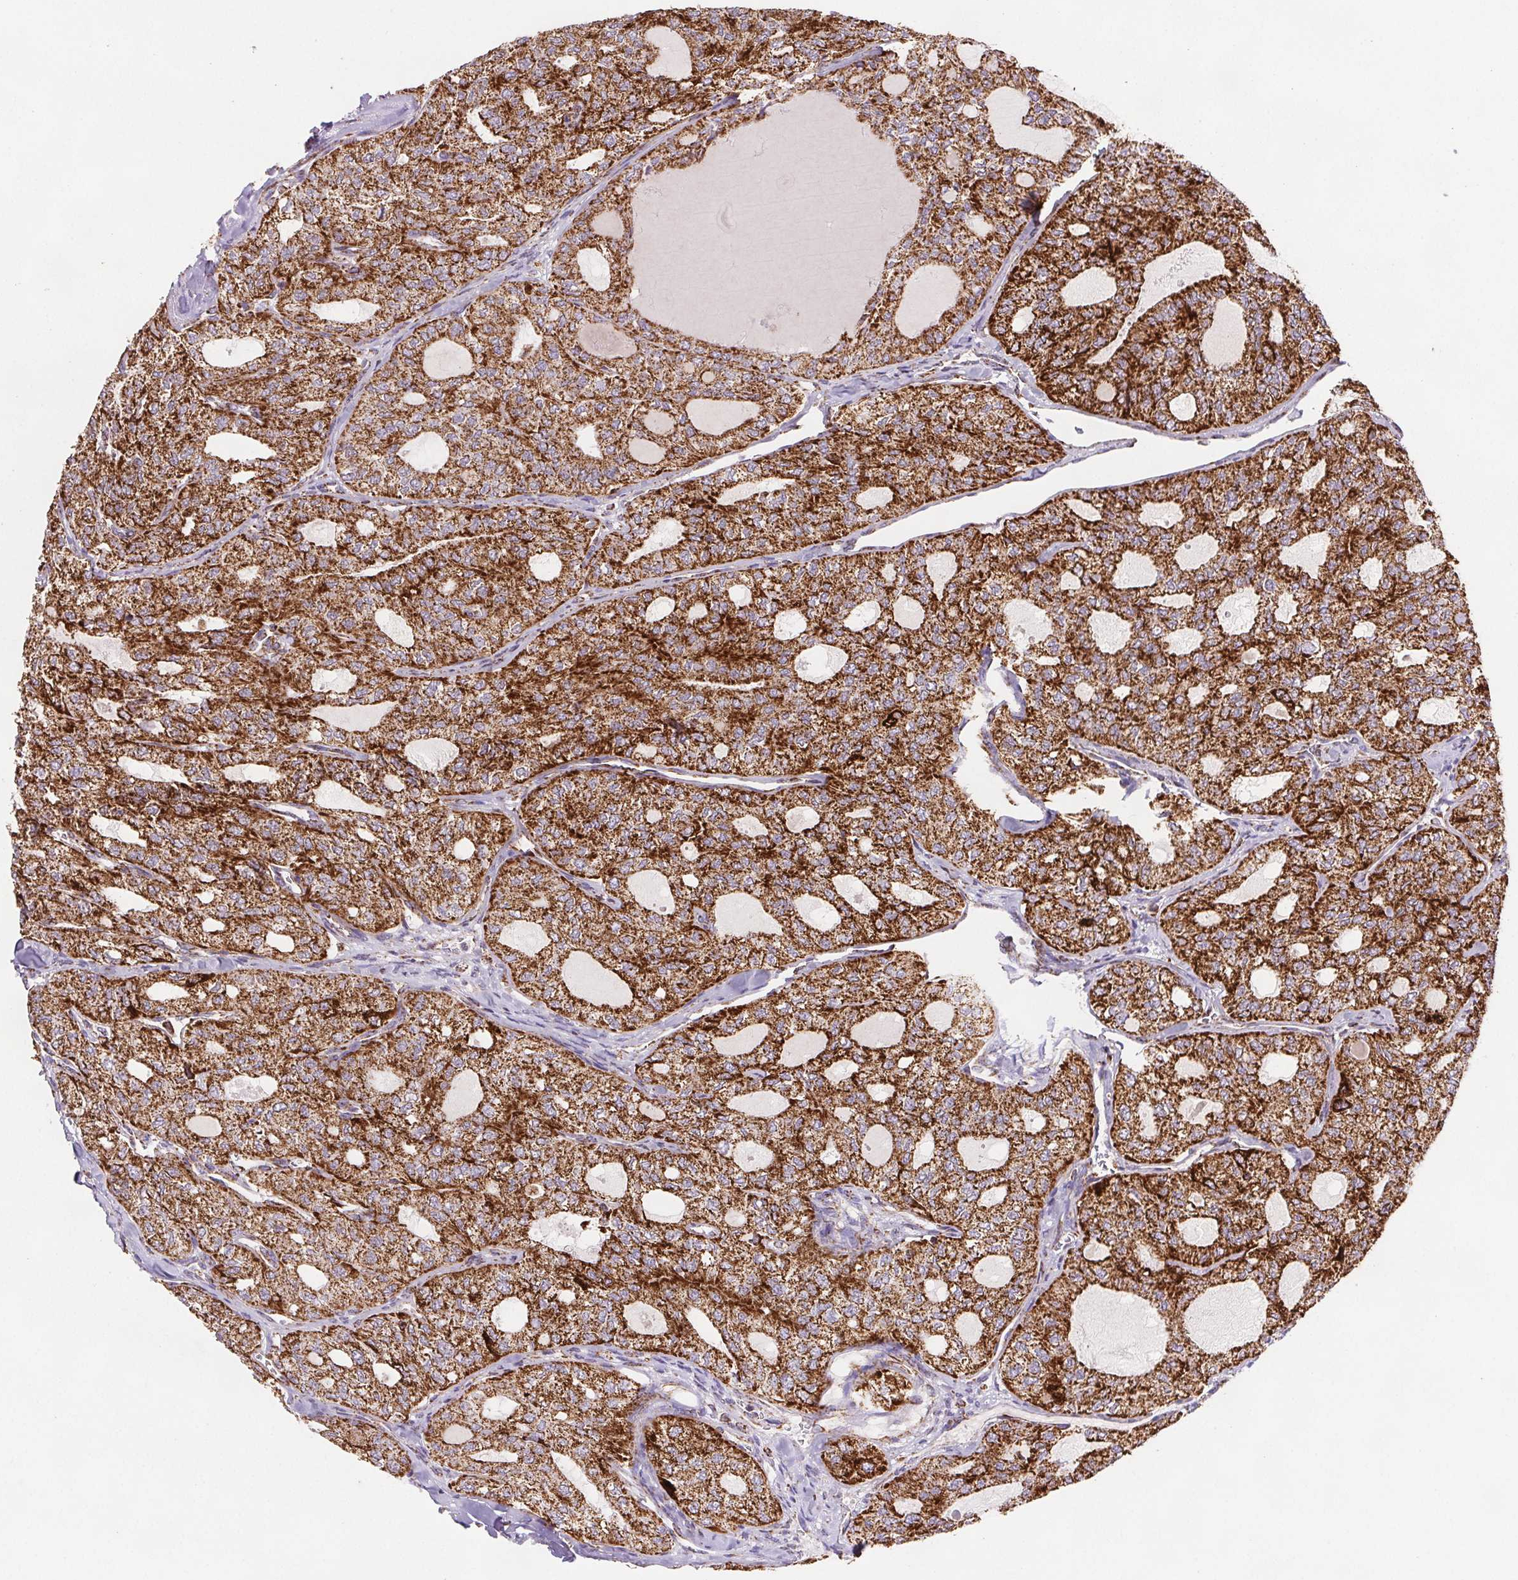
{"staining": {"intensity": "strong", "quantity": ">75%", "location": "cytoplasmic/membranous"}, "tissue": "thyroid cancer", "cell_type": "Tumor cells", "image_type": "cancer", "snomed": [{"axis": "morphology", "description": "Follicular adenoma carcinoma, NOS"}, {"axis": "topography", "description": "Thyroid gland"}], "caption": "Strong cytoplasmic/membranous staining is present in approximately >75% of tumor cells in follicular adenoma carcinoma (thyroid).", "gene": "NIPSNAP2", "patient": {"sex": "male", "age": 75}}